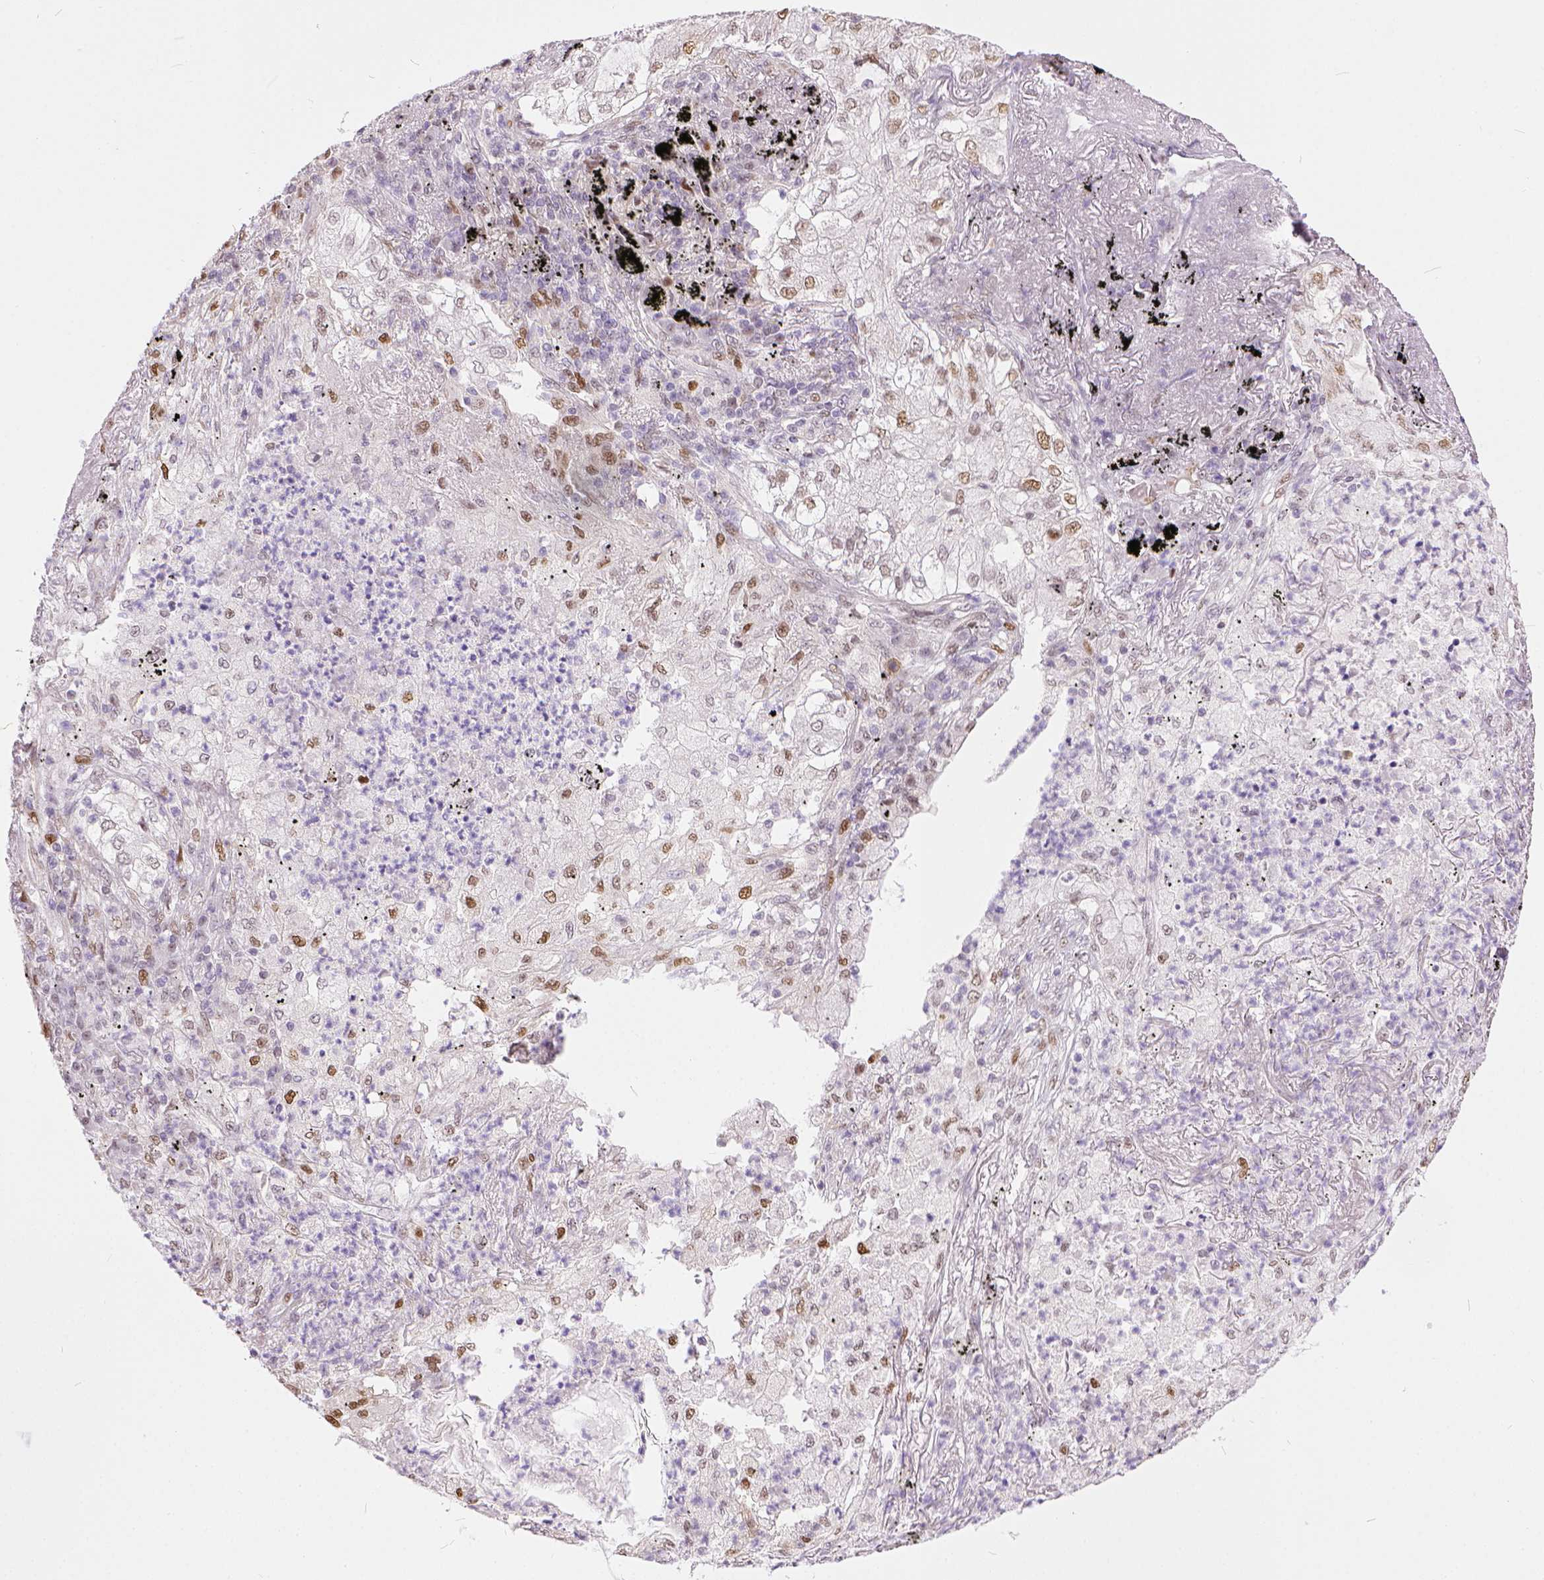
{"staining": {"intensity": "weak", "quantity": "25%-75%", "location": "nuclear"}, "tissue": "lung cancer", "cell_type": "Tumor cells", "image_type": "cancer", "snomed": [{"axis": "morphology", "description": "Adenocarcinoma, NOS"}, {"axis": "topography", "description": "Lung"}], "caption": "Protein expression analysis of human lung cancer reveals weak nuclear expression in approximately 25%-75% of tumor cells.", "gene": "ERCC1", "patient": {"sex": "female", "age": 73}}